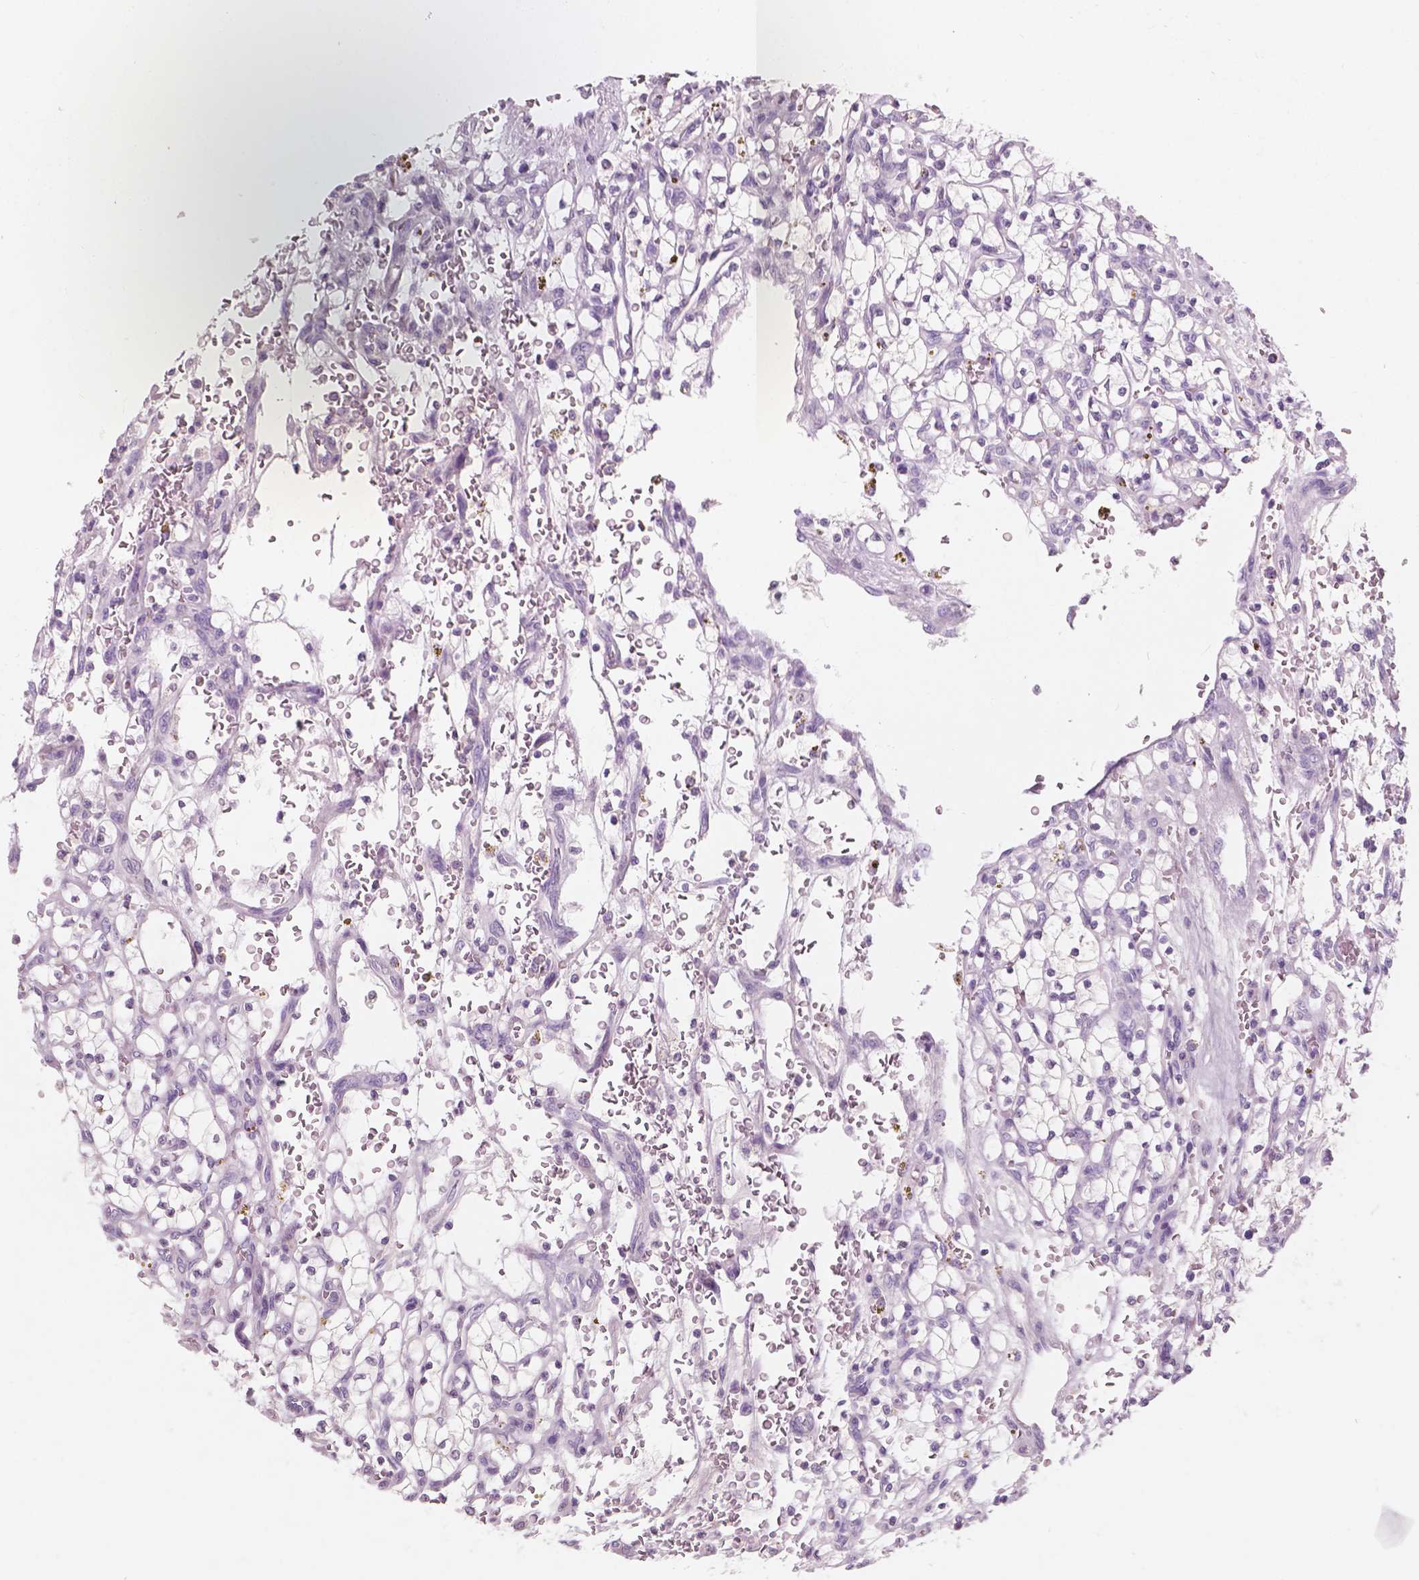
{"staining": {"intensity": "negative", "quantity": "none", "location": "none"}, "tissue": "renal cancer", "cell_type": "Tumor cells", "image_type": "cancer", "snomed": [{"axis": "morphology", "description": "Adenocarcinoma, NOS"}, {"axis": "topography", "description": "Kidney"}], "caption": "There is no significant positivity in tumor cells of adenocarcinoma (renal).", "gene": "AWAT1", "patient": {"sex": "female", "age": 64}}